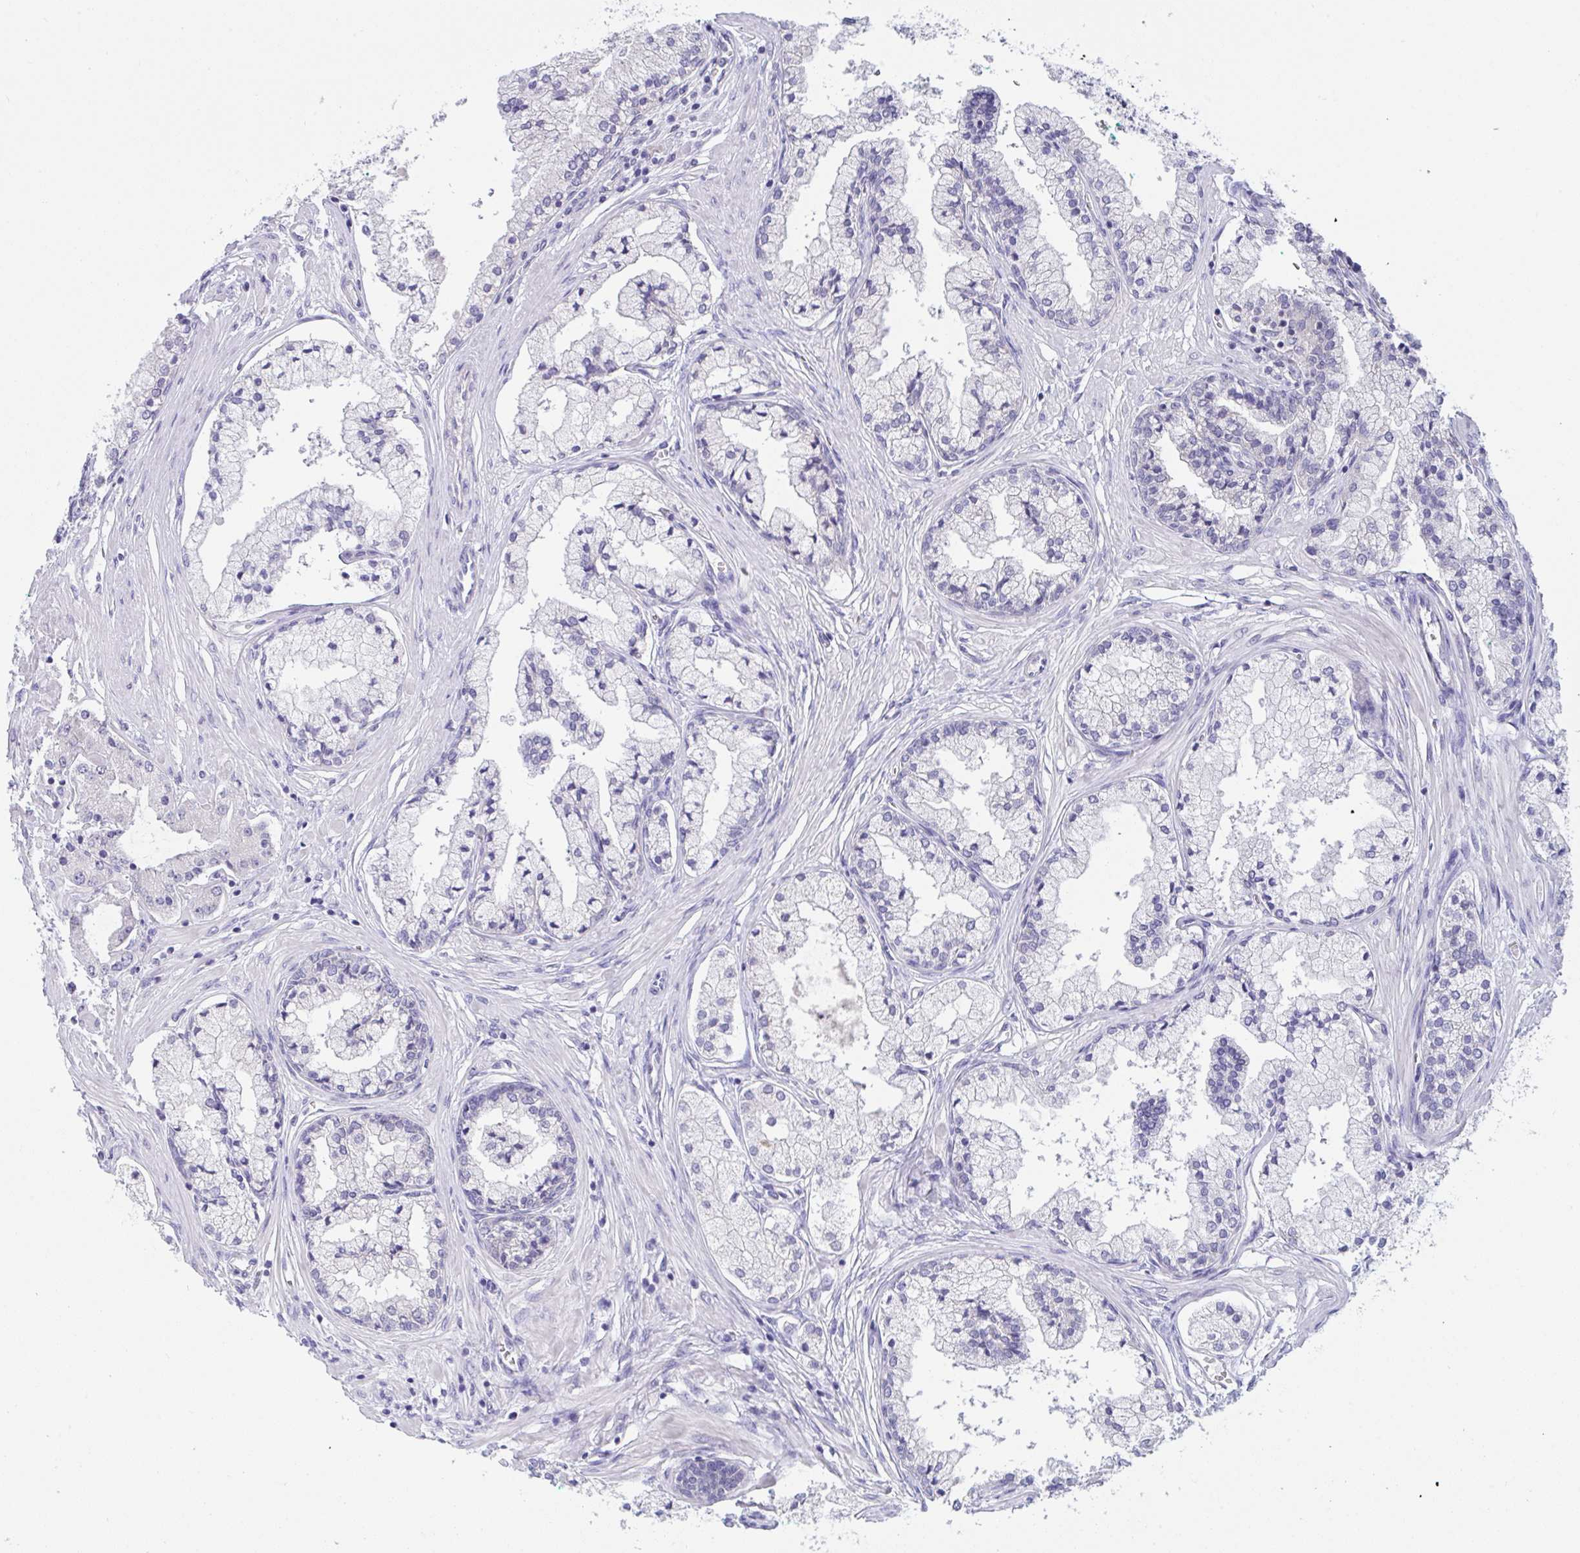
{"staining": {"intensity": "negative", "quantity": "none", "location": "none"}, "tissue": "prostate cancer", "cell_type": "Tumor cells", "image_type": "cancer", "snomed": [{"axis": "morphology", "description": "Adenocarcinoma, High grade"}, {"axis": "topography", "description": "Prostate"}], "caption": "This histopathology image is of adenocarcinoma (high-grade) (prostate) stained with IHC to label a protein in brown with the nuclei are counter-stained blue. There is no expression in tumor cells.", "gene": "TMEM41A", "patient": {"sex": "male", "age": 66}}